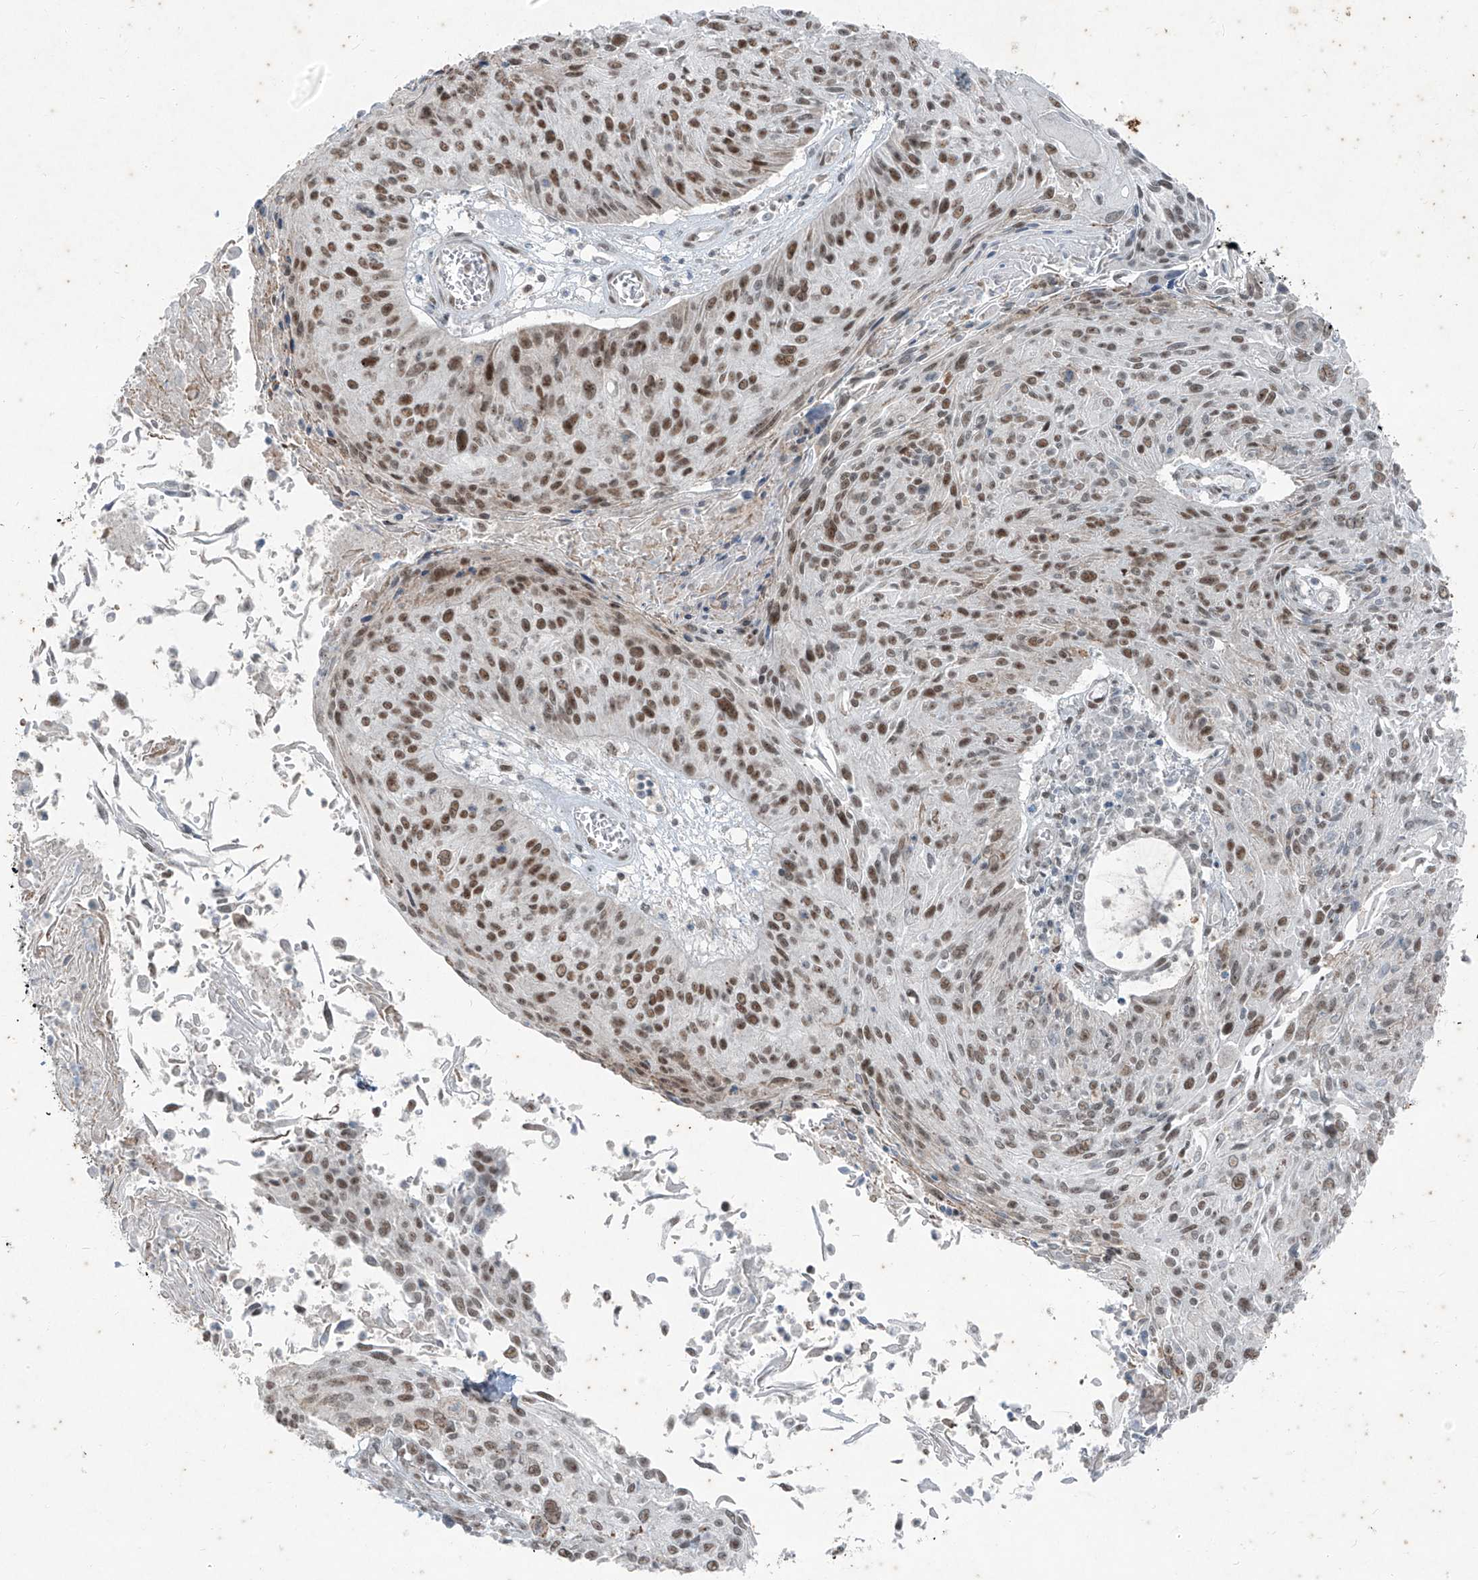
{"staining": {"intensity": "moderate", "quantity": ">75%", "location": "nuclear"}, "tissue": "cervical cancer", "cell_type": "Tumor cells", "image_type": "cancer", "snomed": [{"axis": "morphology", "description": "Squamous cell carcinoma, NOS"}, {"axis": "topography", "description": "Cervix"}], "caption": "Protein analysis of cervical cancer tissue exhibits moderate nuclear expression in about >75% of tumor cells.", "gene": "ZNF354B", "patient": {"sex": "female", "age": 51}}